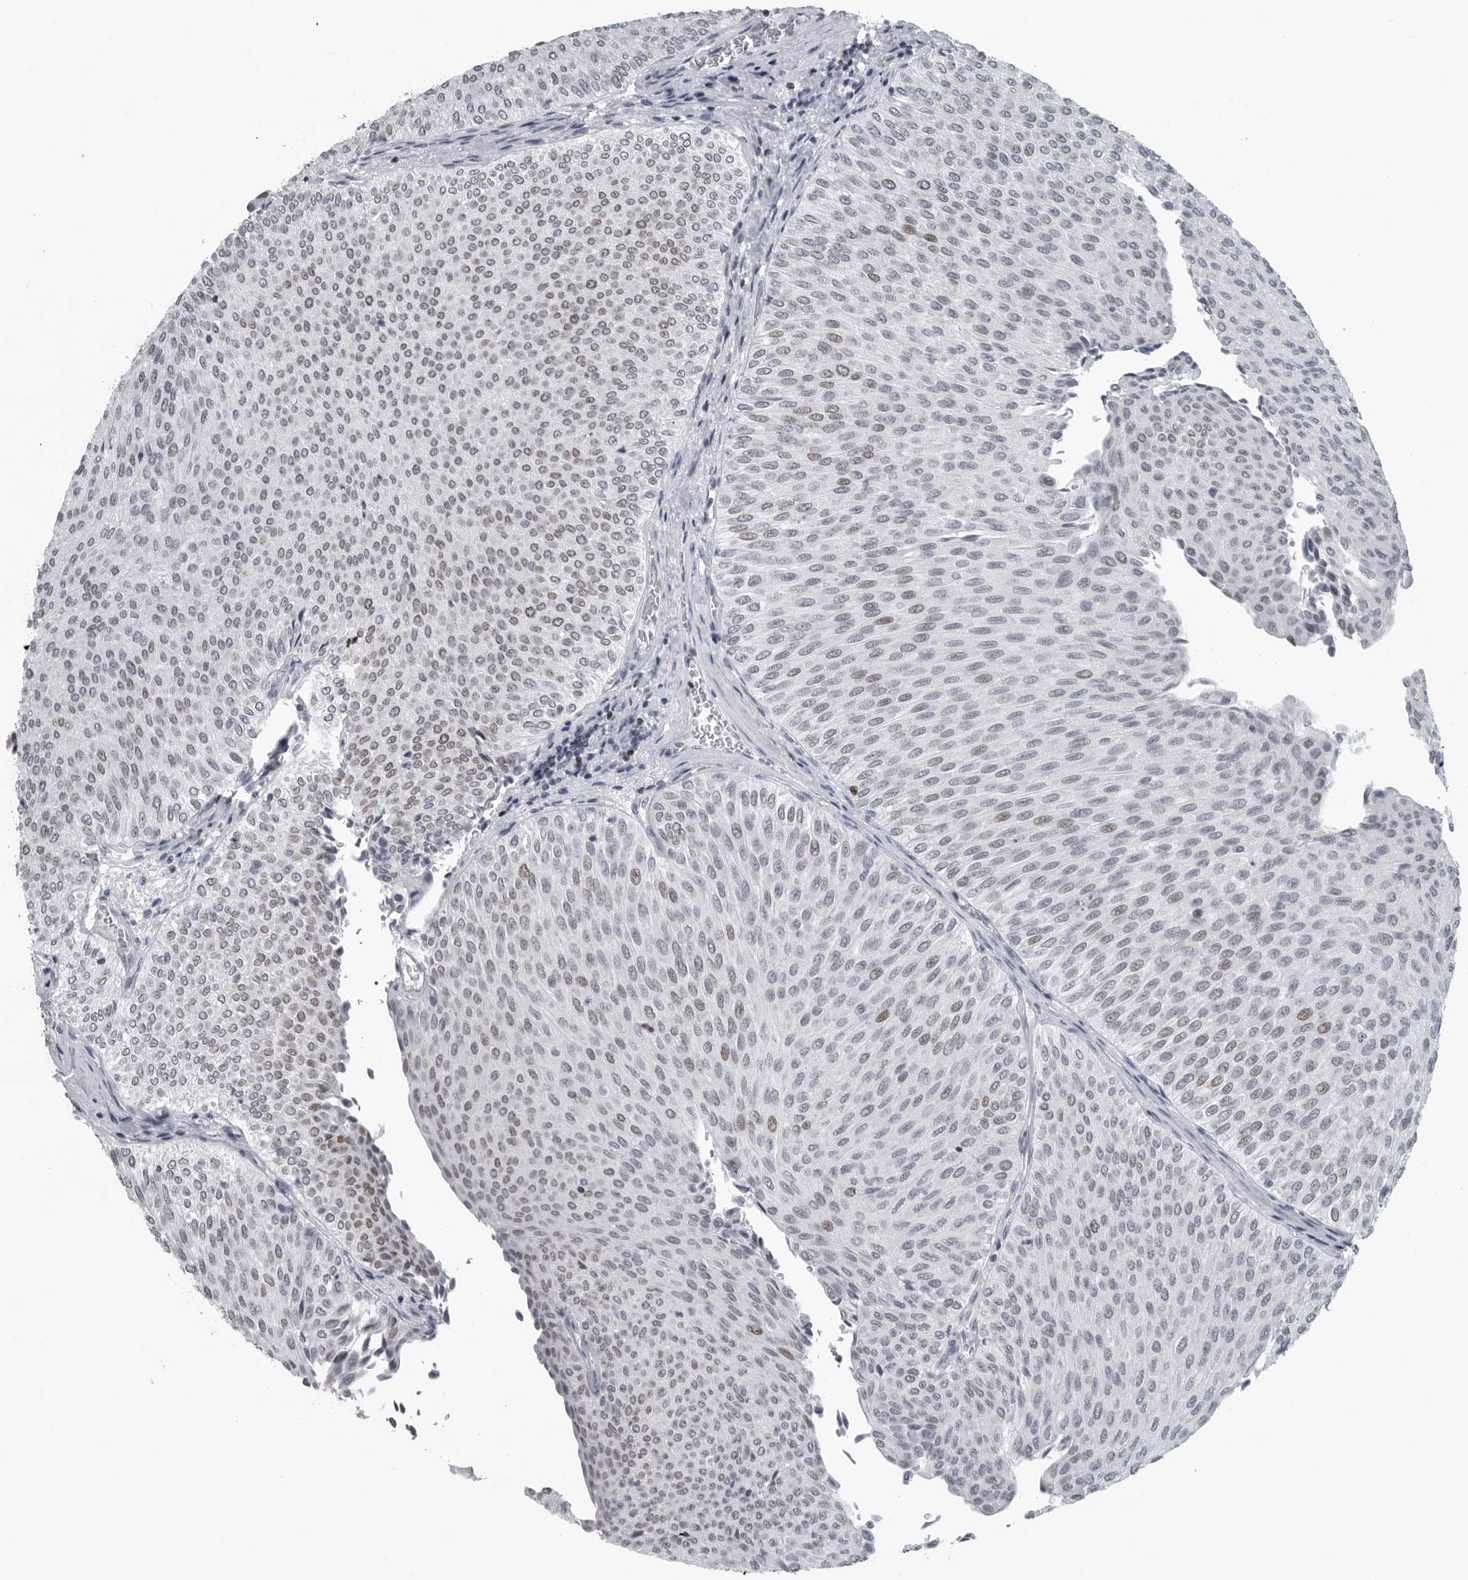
{"staining": {"intensity": "weak", "quantity": "25%-75%", "location": "nuclear"}, "tissue": "urothelial cancer", "cell_type": "Tumor cells", "image_type": "cancer", "snomed": [{"axis": "morphology", "description": "Urothelial carcinoma, Low grade"}, {"axis": "topography", "description": "Urinary bladder"}], "caption": "A low amount of weak nuclear staining is identified in about 25%-75% of tumor cells in low-grade urothelial carcinoma tissue.", "gene": "SATB2", "patient": {"sex": "male", "age": 78}}